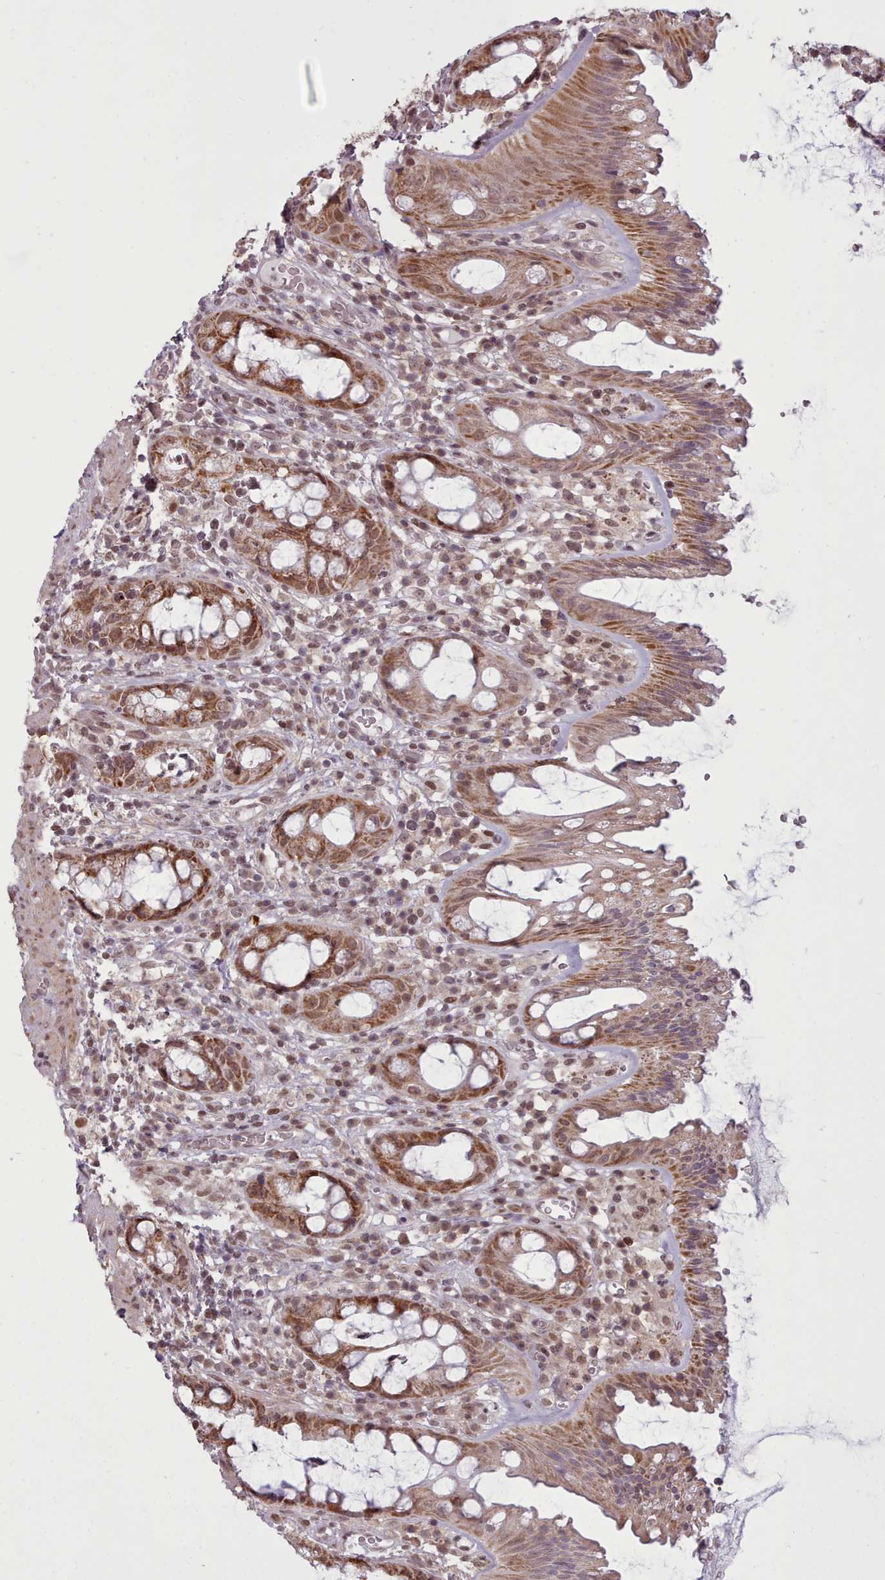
{"staining": {"intensity": "moderate", "quantity": ">75%", "location": "cytoplasmic/membranous"}, "tissue": "rectum", "cell_type": "Glandular cells", "image_type": "normal", "snomed": [{"axis": "morphology", "description": "Normal tissue, NOS"}, {"axis": "topography", "description": "Rectum"}], "caption": "Glandular cells show medium levels of moderate cytoplasmic/membranous expression in about >75% of cells in normal human rectum.", "gene": "ZMYM4", "patient": {"sex": "female", "age": 57}}